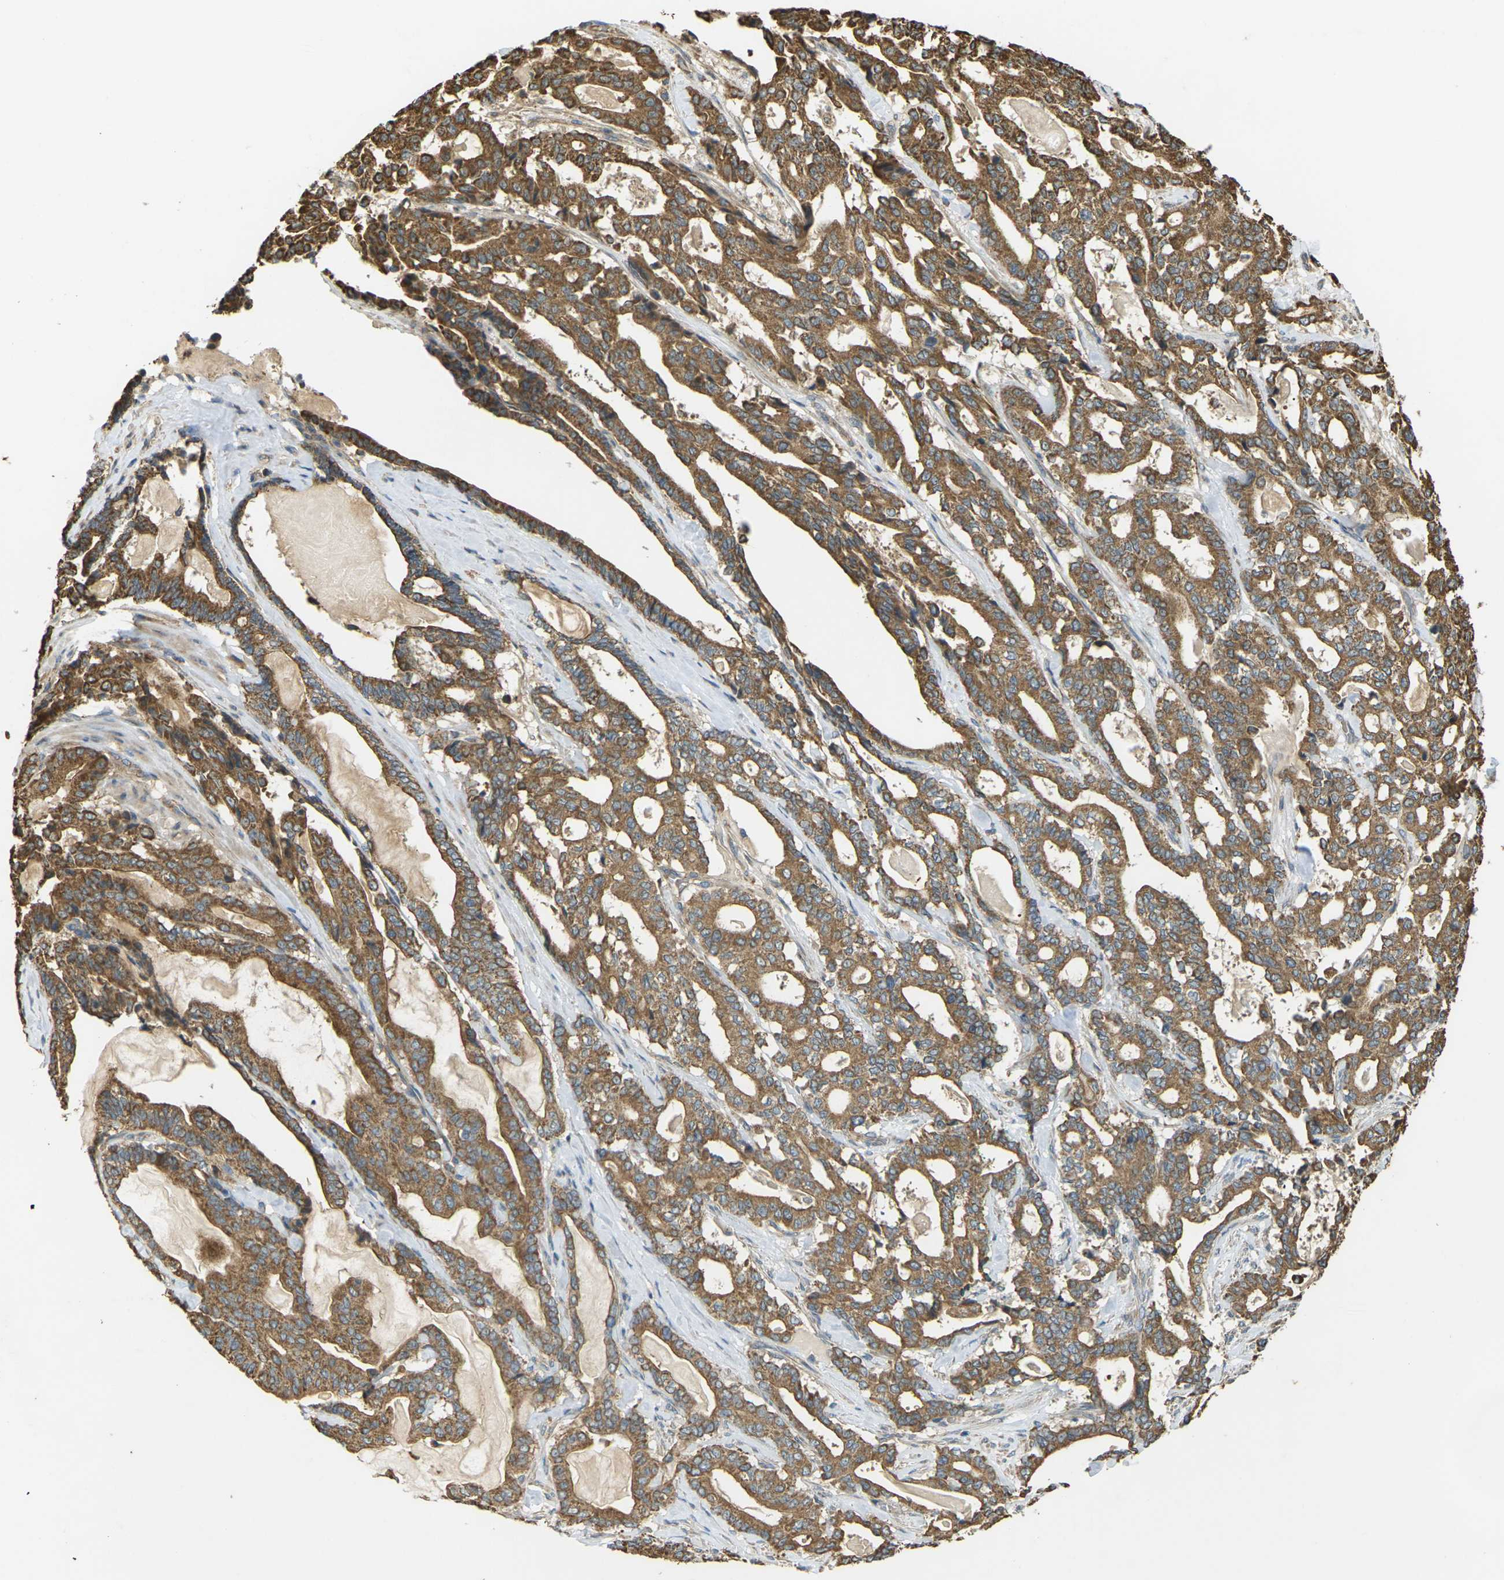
{"staining": {"intensity": "strong", "quantity": ">75%", "location": "cytoplasmic/membranous"}, "tissue": "pancreatic cancer", "cell_type": "Tumor cells", "image_type": "cancer", "snomed": [{"axis": "morphology", "description": "Adenocarcinoma, NOS"}, {"axis": "topography", "description": "Pancreas"}], "caption": "This micrograph displays immunohistochemistry staining of human pancreatic cancer, with high strong cytoplasmic/membranous staining in about >75% of tumor cells.", "gene": "KSR1", "patient": {"sex": "male", "age": 63}}